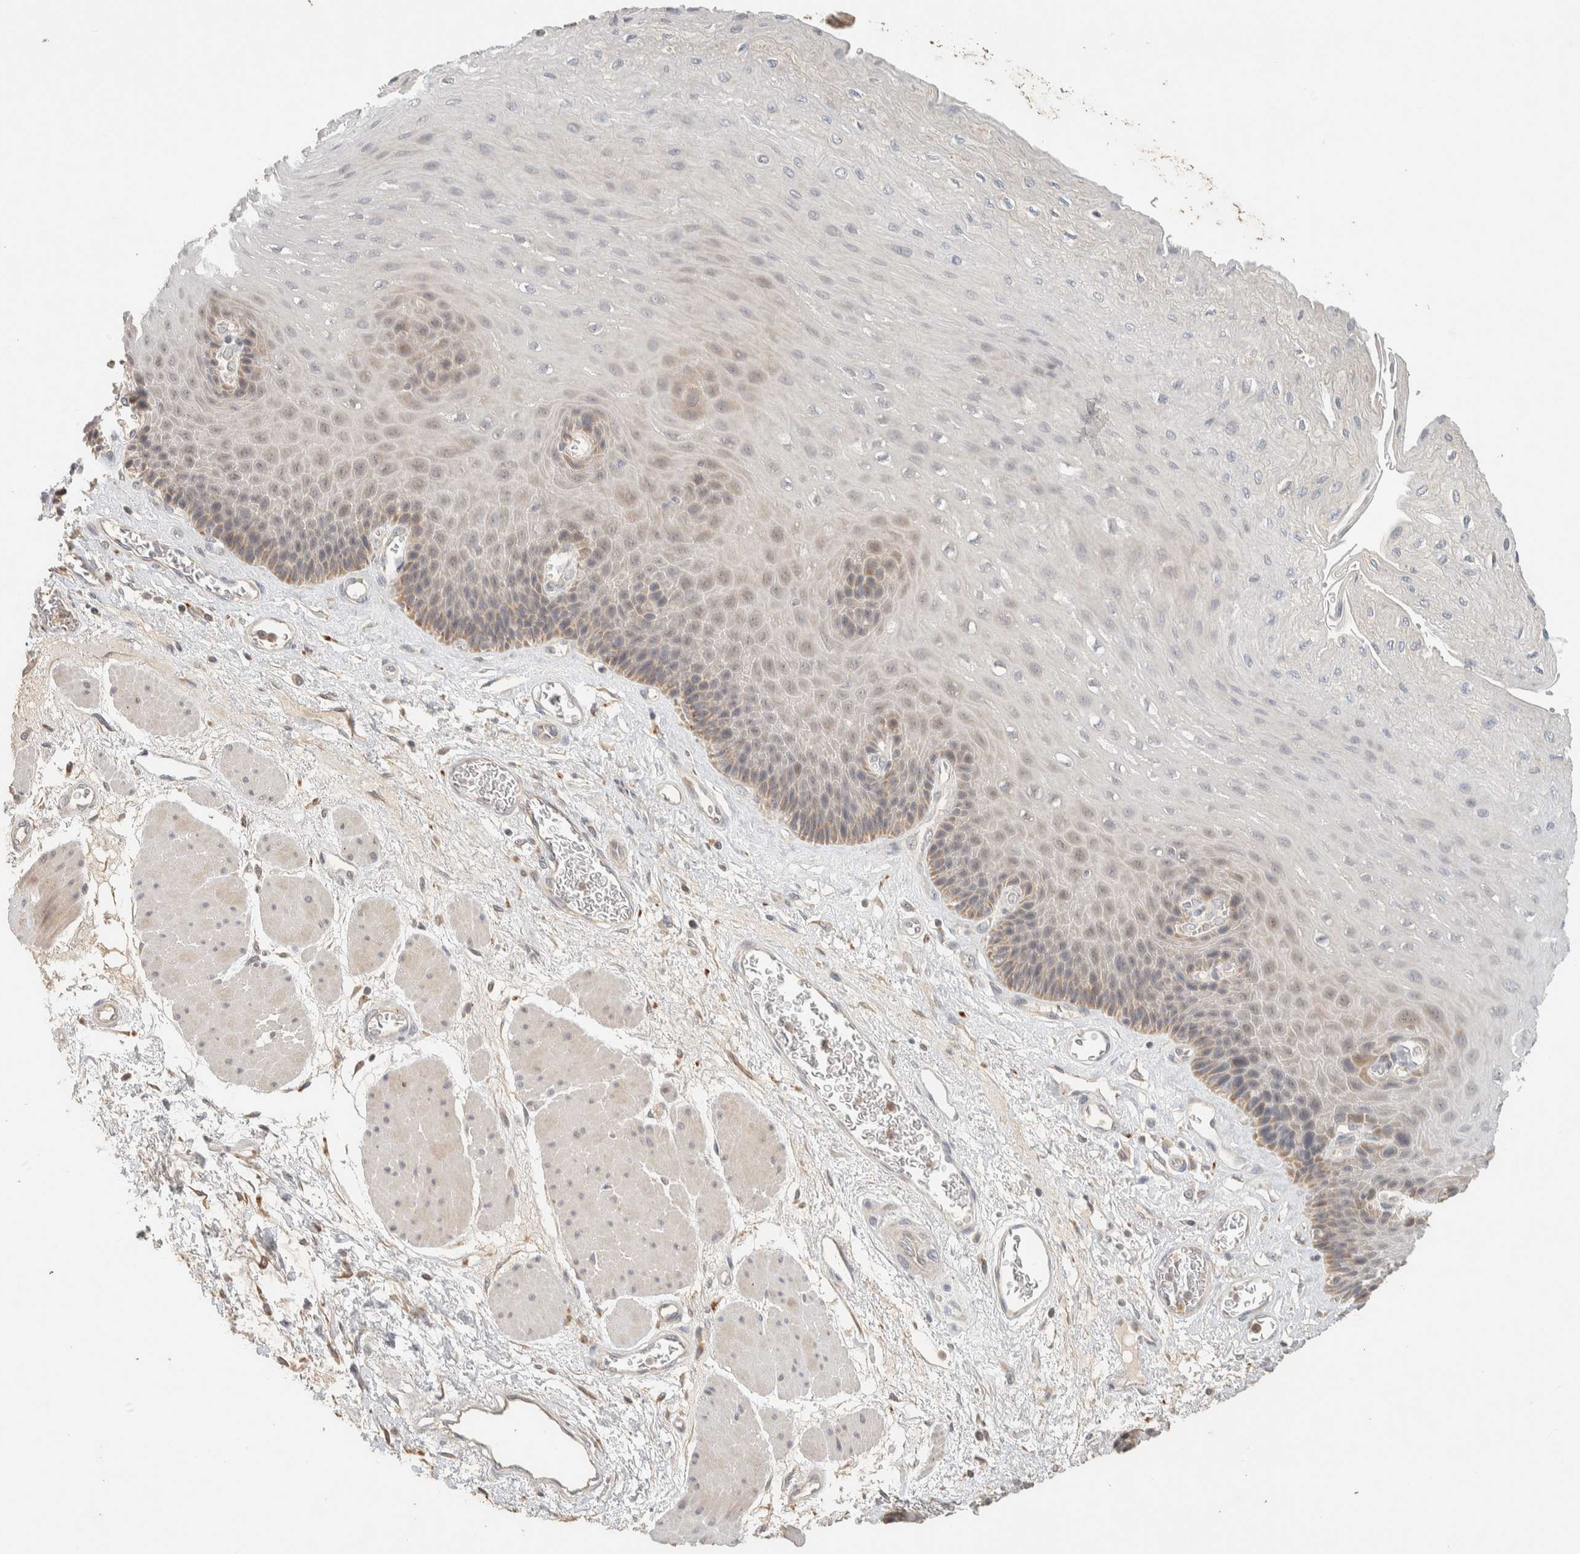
{"staining": {"intensity": "weak", "quantity": "<25%", "location": "cytoplasmic/membranous"}, "tissue": "esophagus", "cell_type": "Squamous epithelial cells", "image_type": "normal", "snomed": [{"axis": "morphology", "description": "Normal tissue, NOS"}, {"axis": "topography", "description": "Esophagus"}], "caption": "Immunohistochemistry of unremarkable esophagus reveals no staining in squamous epithelial cells.", "gene": "ITPA", "patient": {"sex": "female", "age": 72}}